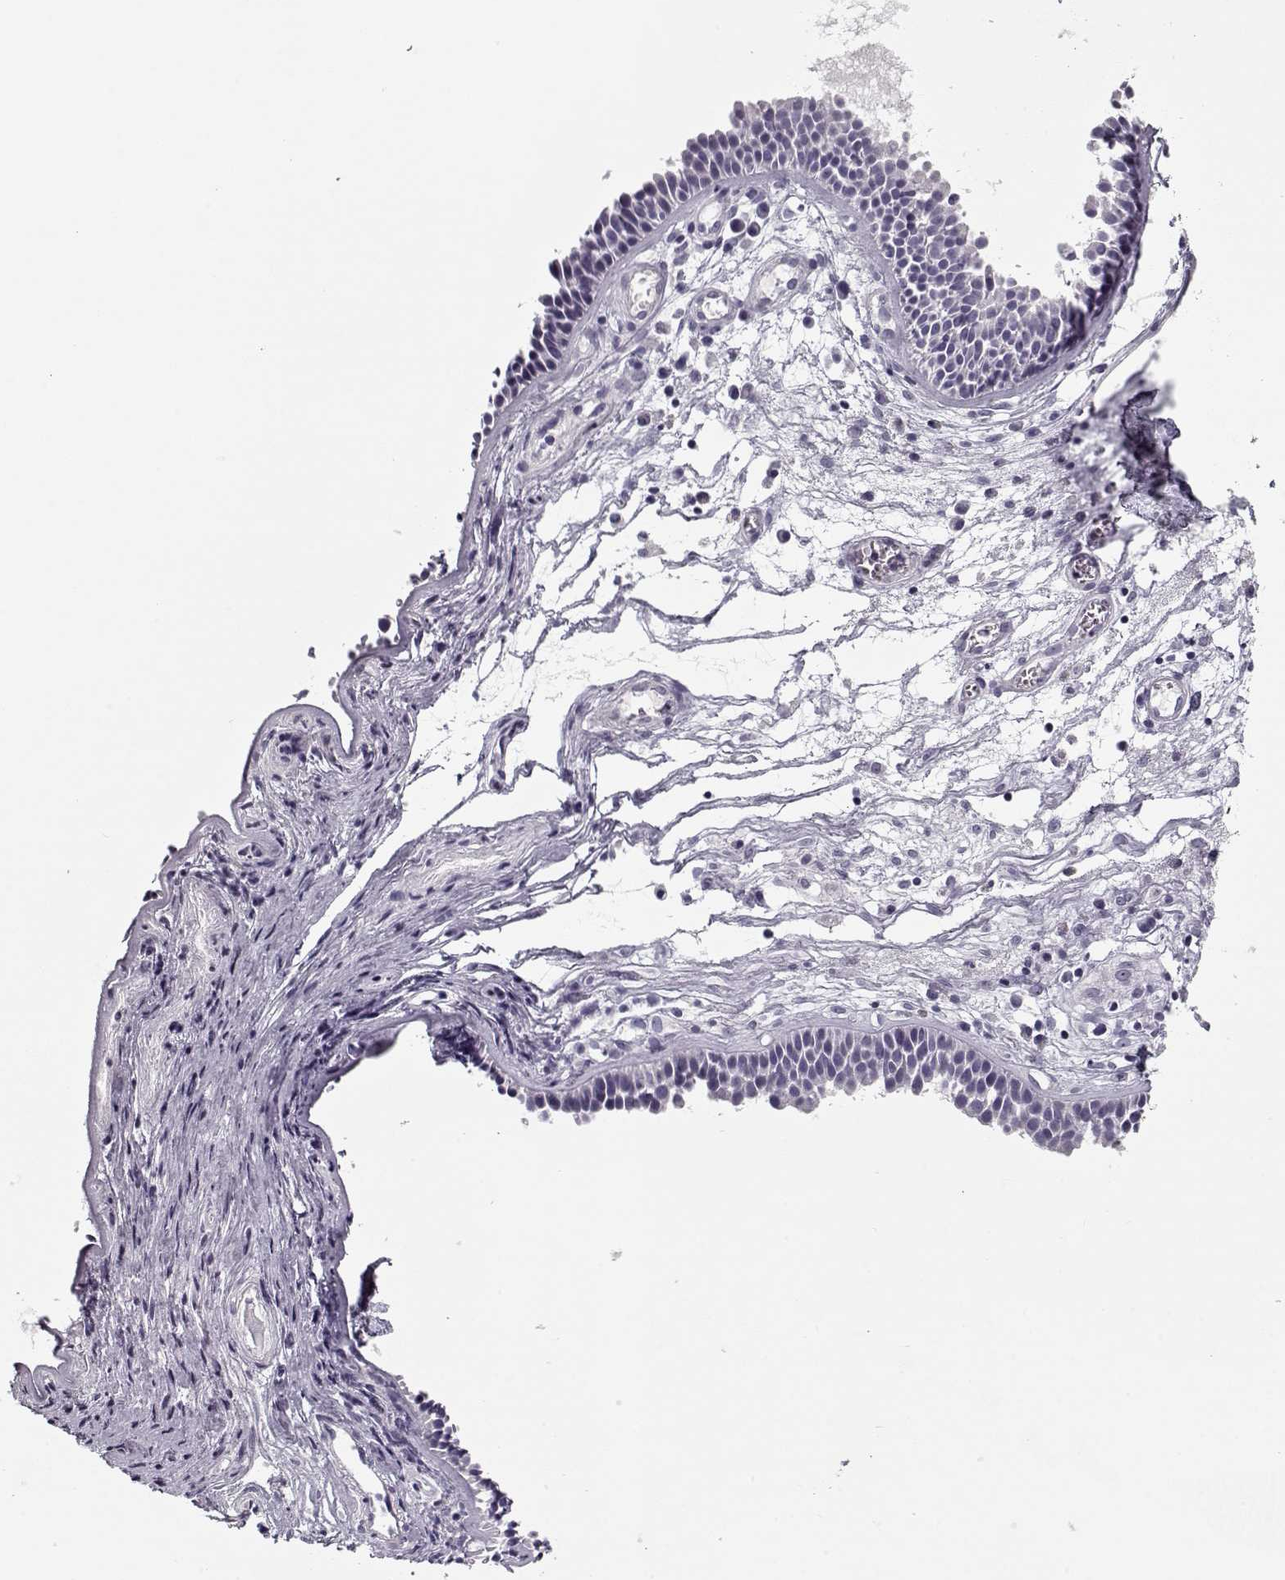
{"staining": {"intensity": "negative", "quantity": "none", "location": "none"}, "tissue": "nasopharynx", "cell_type": "Respiratory epithelial cells", "image_type": "normal", "snomed": [{"axis": "morphology", "description": "Normal tissue, NOS"}, {"axis": "topography", "description": "Nasopharynx"}], "caption": "This is an immunohistochemistry photomicrograph of benign nasopharynx. There is no positivity in respiratory epithelial cells.", "gene": "CCDC136", "patient": {"sex": "male", "age": 31}}